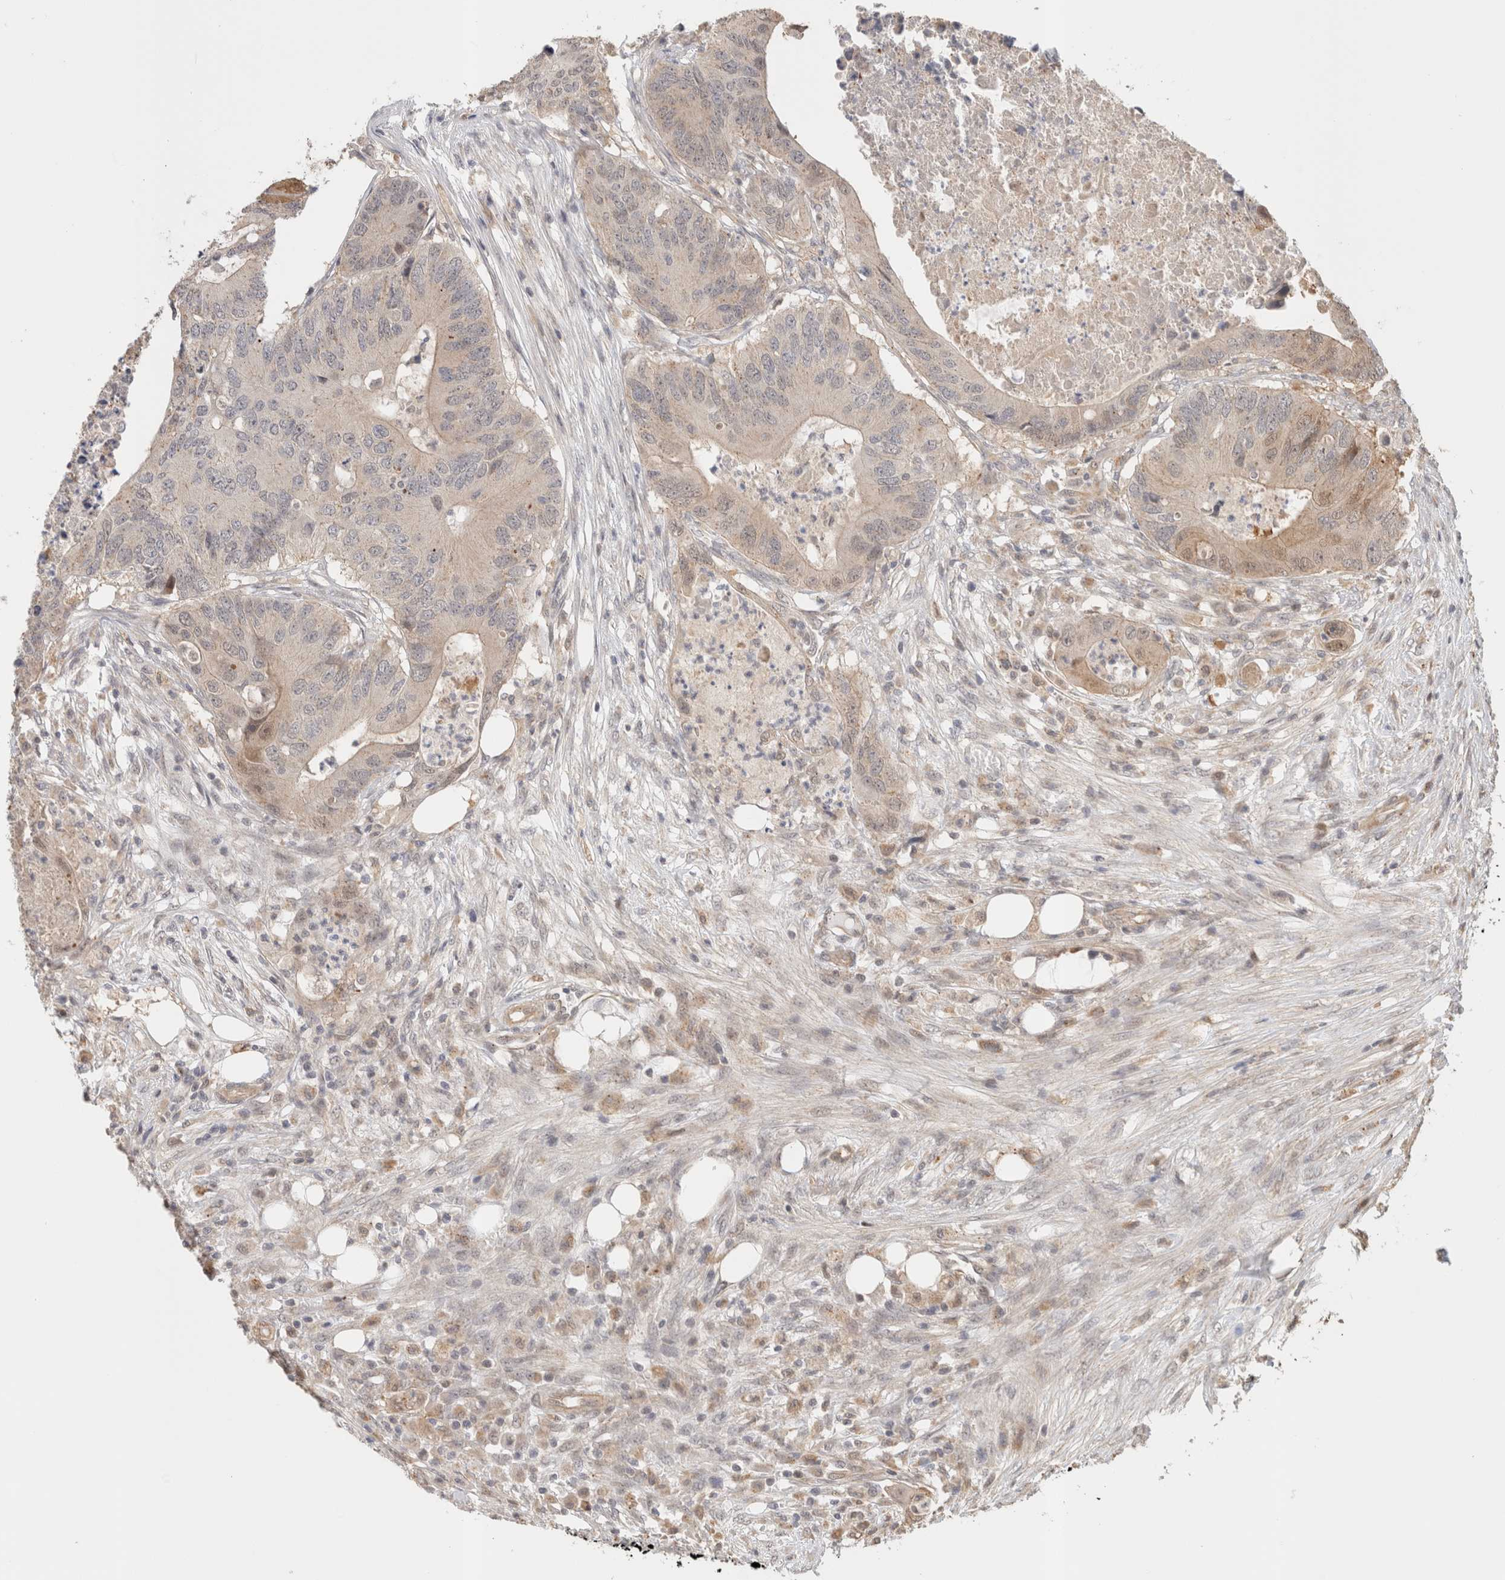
{"staining": {"intensity": "weak", "quantity": "<25%", "location": "cytoplasmic/membranous"}, "tissue": "colorectal cancer", "cell_type": "Tumor cells", "image_type": "cancer", "snomed": [{"axis": "morphology", "description": "Adenocarcinoma, NOS"}, {"axis": "topography", "description": "Colon"}], "caption": "Colorectal cancer stained for a protein using IHC exhibits no expression tumor cells.", "gene": "OTUD6B", "patient": {"sex": "male", "age": 71}}